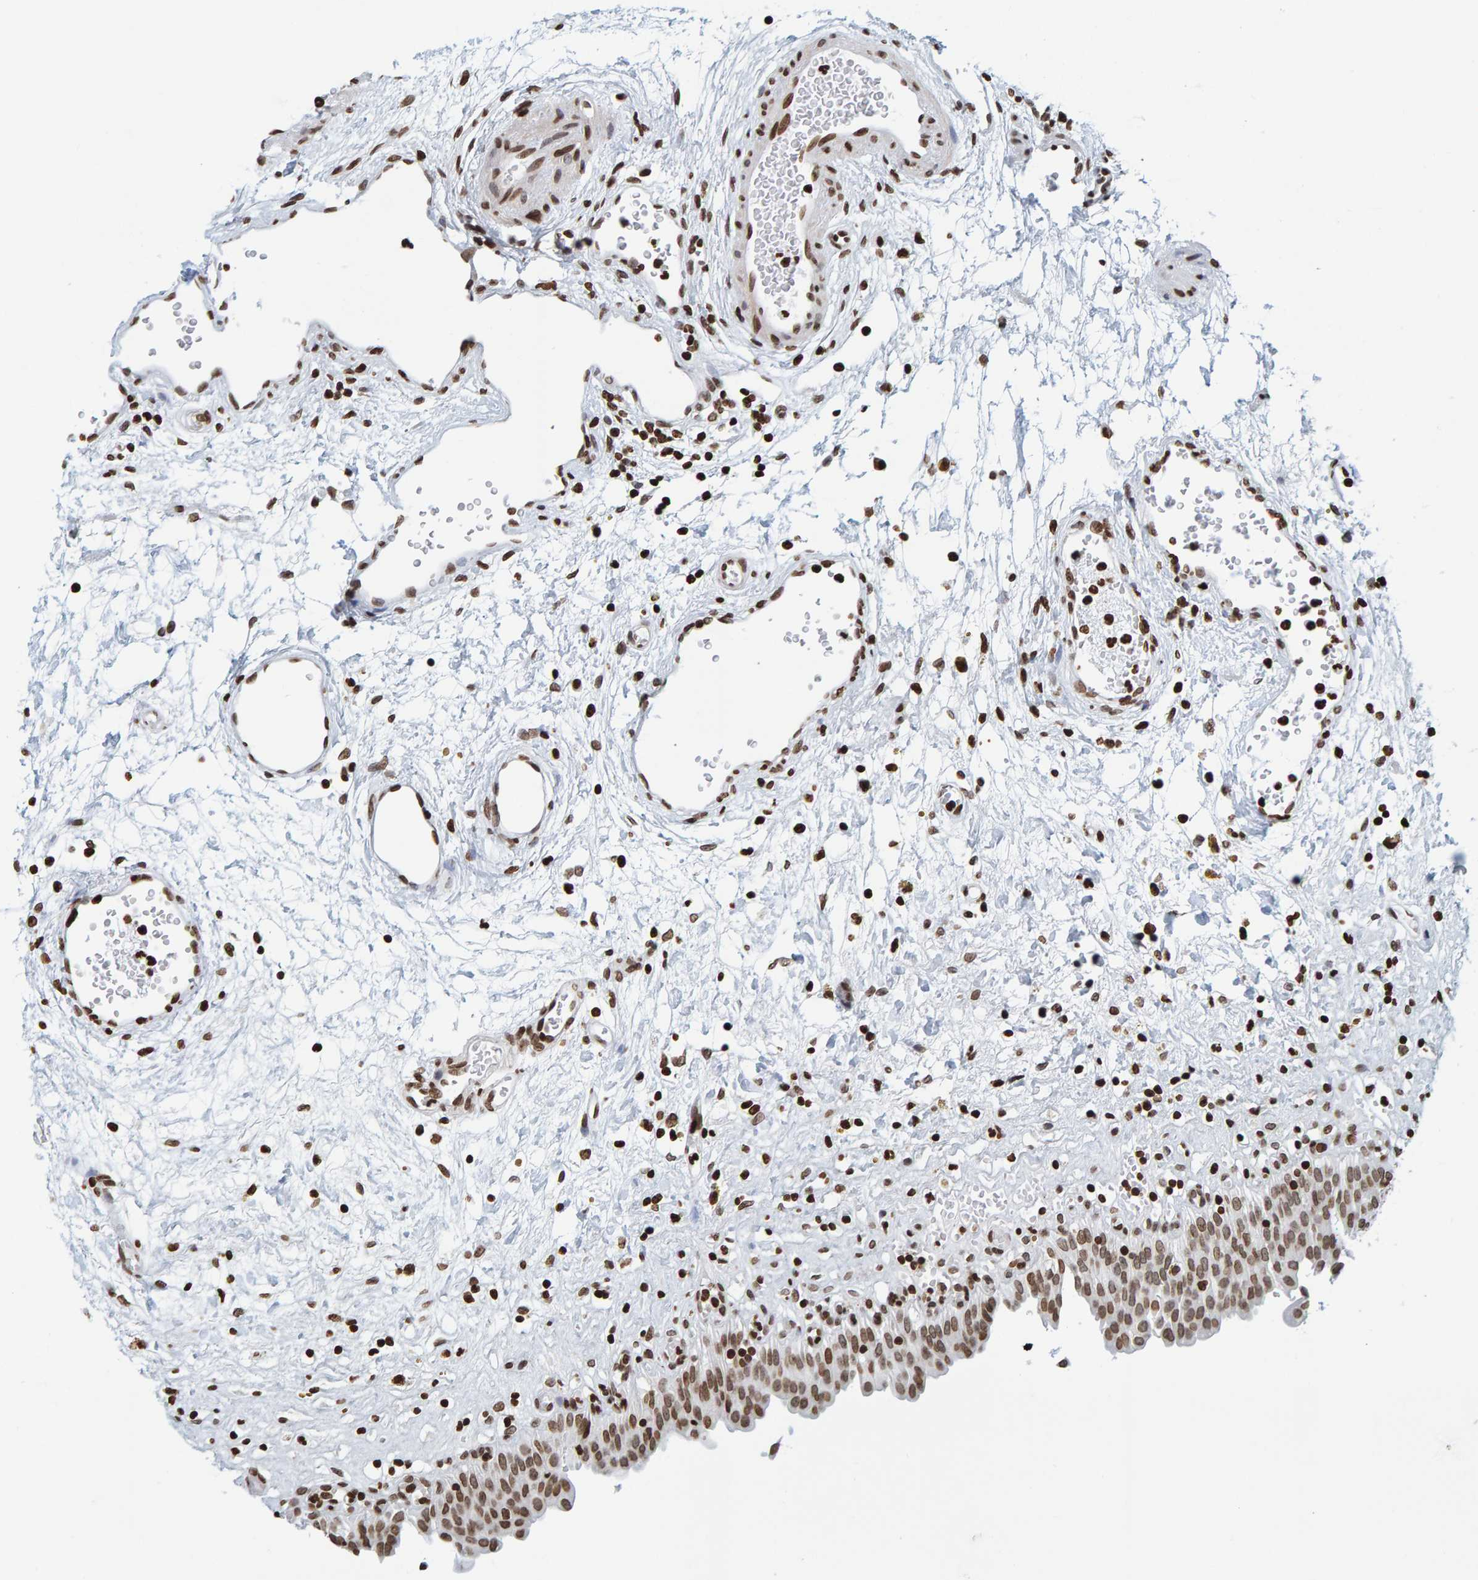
{"staining": {"intensity": "strong", "quantity": ">75%", "location": "nuclear"}, "tissue": "urinary bladder", "cell_type": "Urothelial cells", "image_type": "normal", "snomed": [{"axis": "morphology", "description": "Urothelial carcinoma, High grade"}, {"axis": "topography", "description": "Urinary bladder"}], "caption": "IHC histopathology image of benign urinary bladder: human urinary bladder stained using immunohistochemistry shows high levels of strong protein expression localized specifically in the nuclear of urothelial cells, appearing as a nuclear brown color.", "gene": "BRF2", "patient": {"sex": "male", "age": 46}}